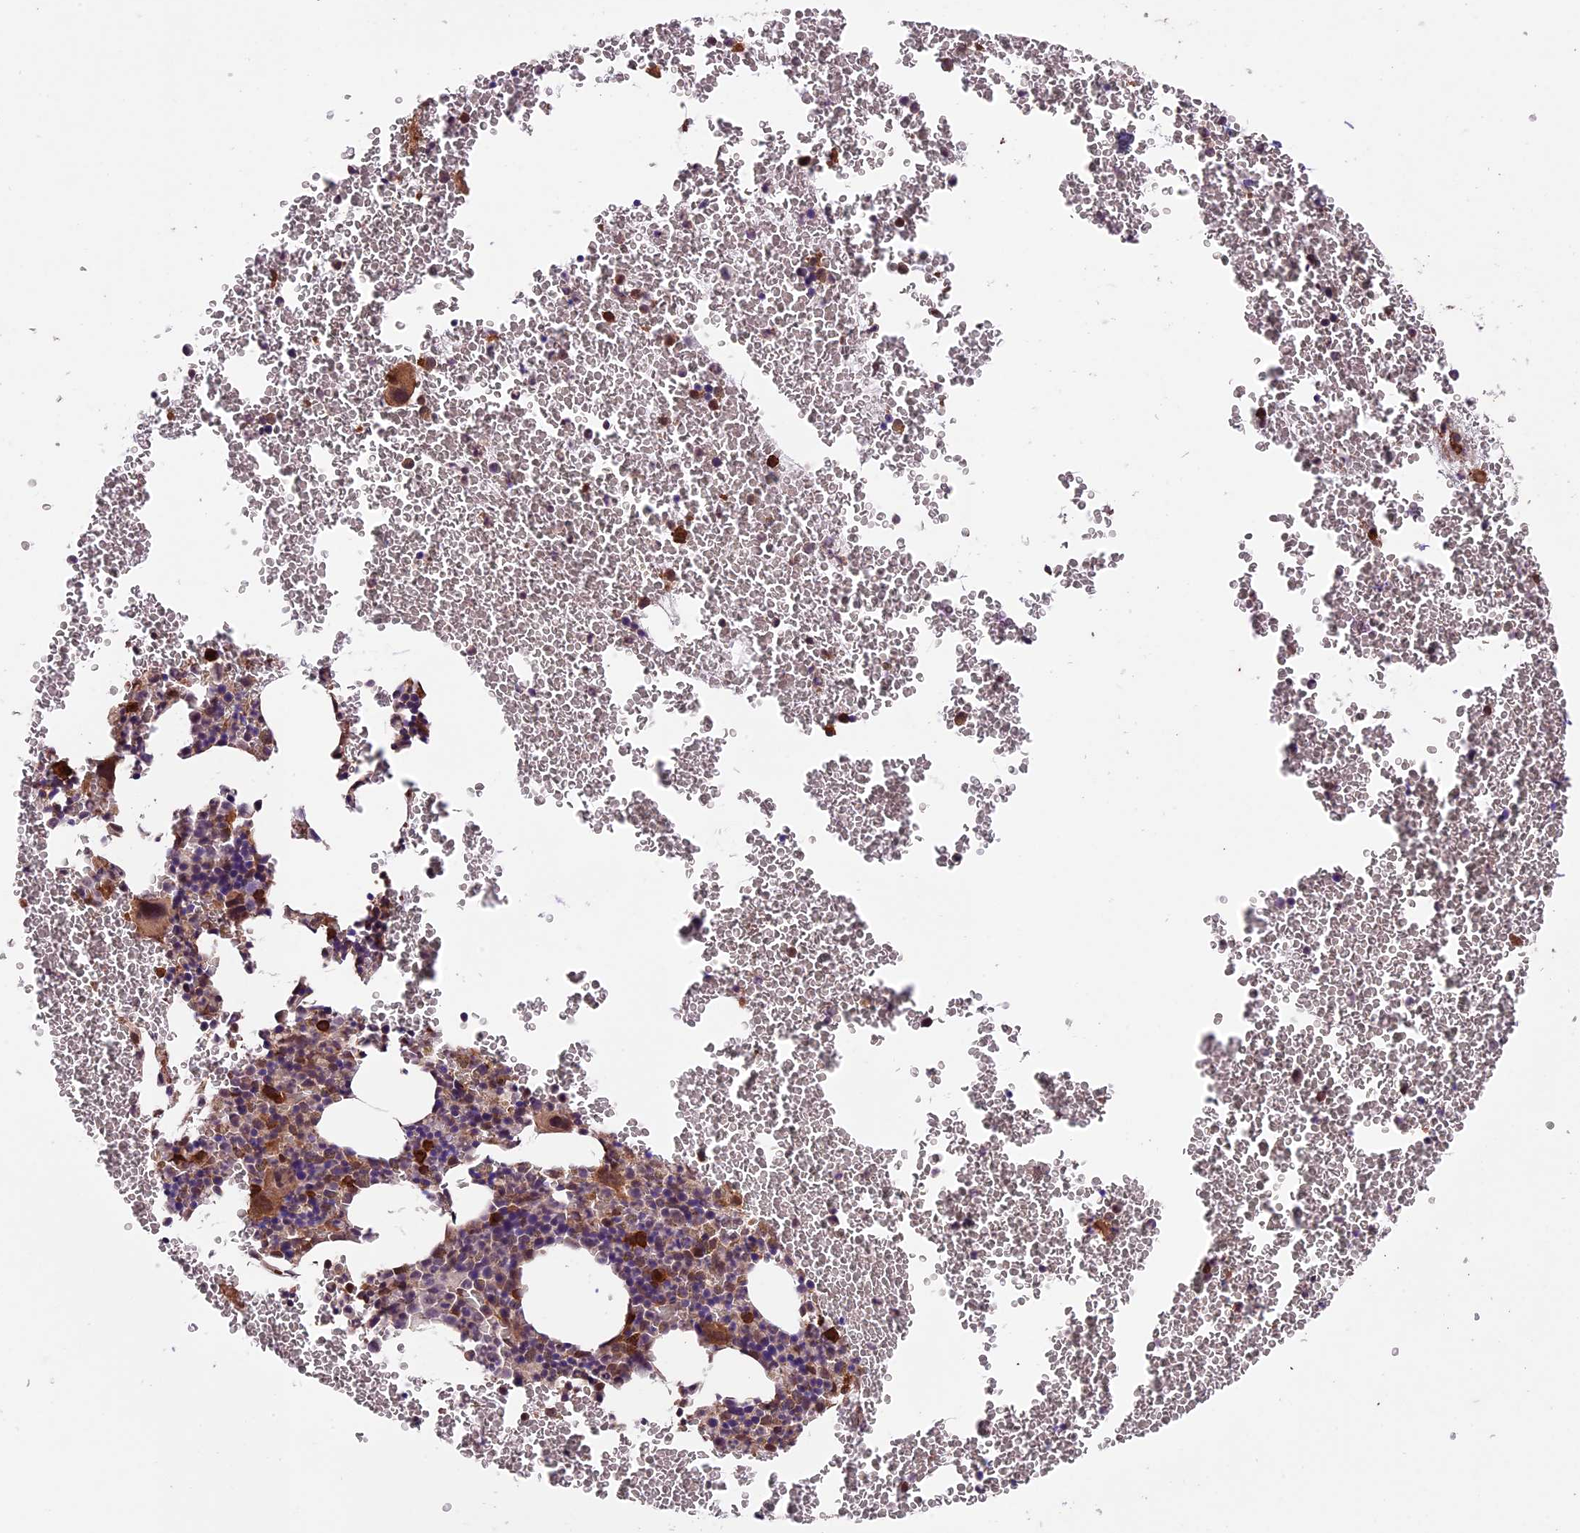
{"staining": {"intensity": "strong", "quantity": "25%-75%", "location": "cytoplasmic/membranous"}, "tissue": "bone marrow", "cell_type": "Hematopoietic cells", "image_type": "normal", "snomed": [{"axis": "morphology", "description": "Normal tissue, NOS"}, {"axis": "topography", "description": "Bone marrow"}], "caption": "Protein staining of benign bone marrow demonstrates strong cytoplasmic/membranous expression in about 25%-75% of hematopoietic cells.", "gene": "HDAC5", "patient": {"sex": "male", "age": 75}}